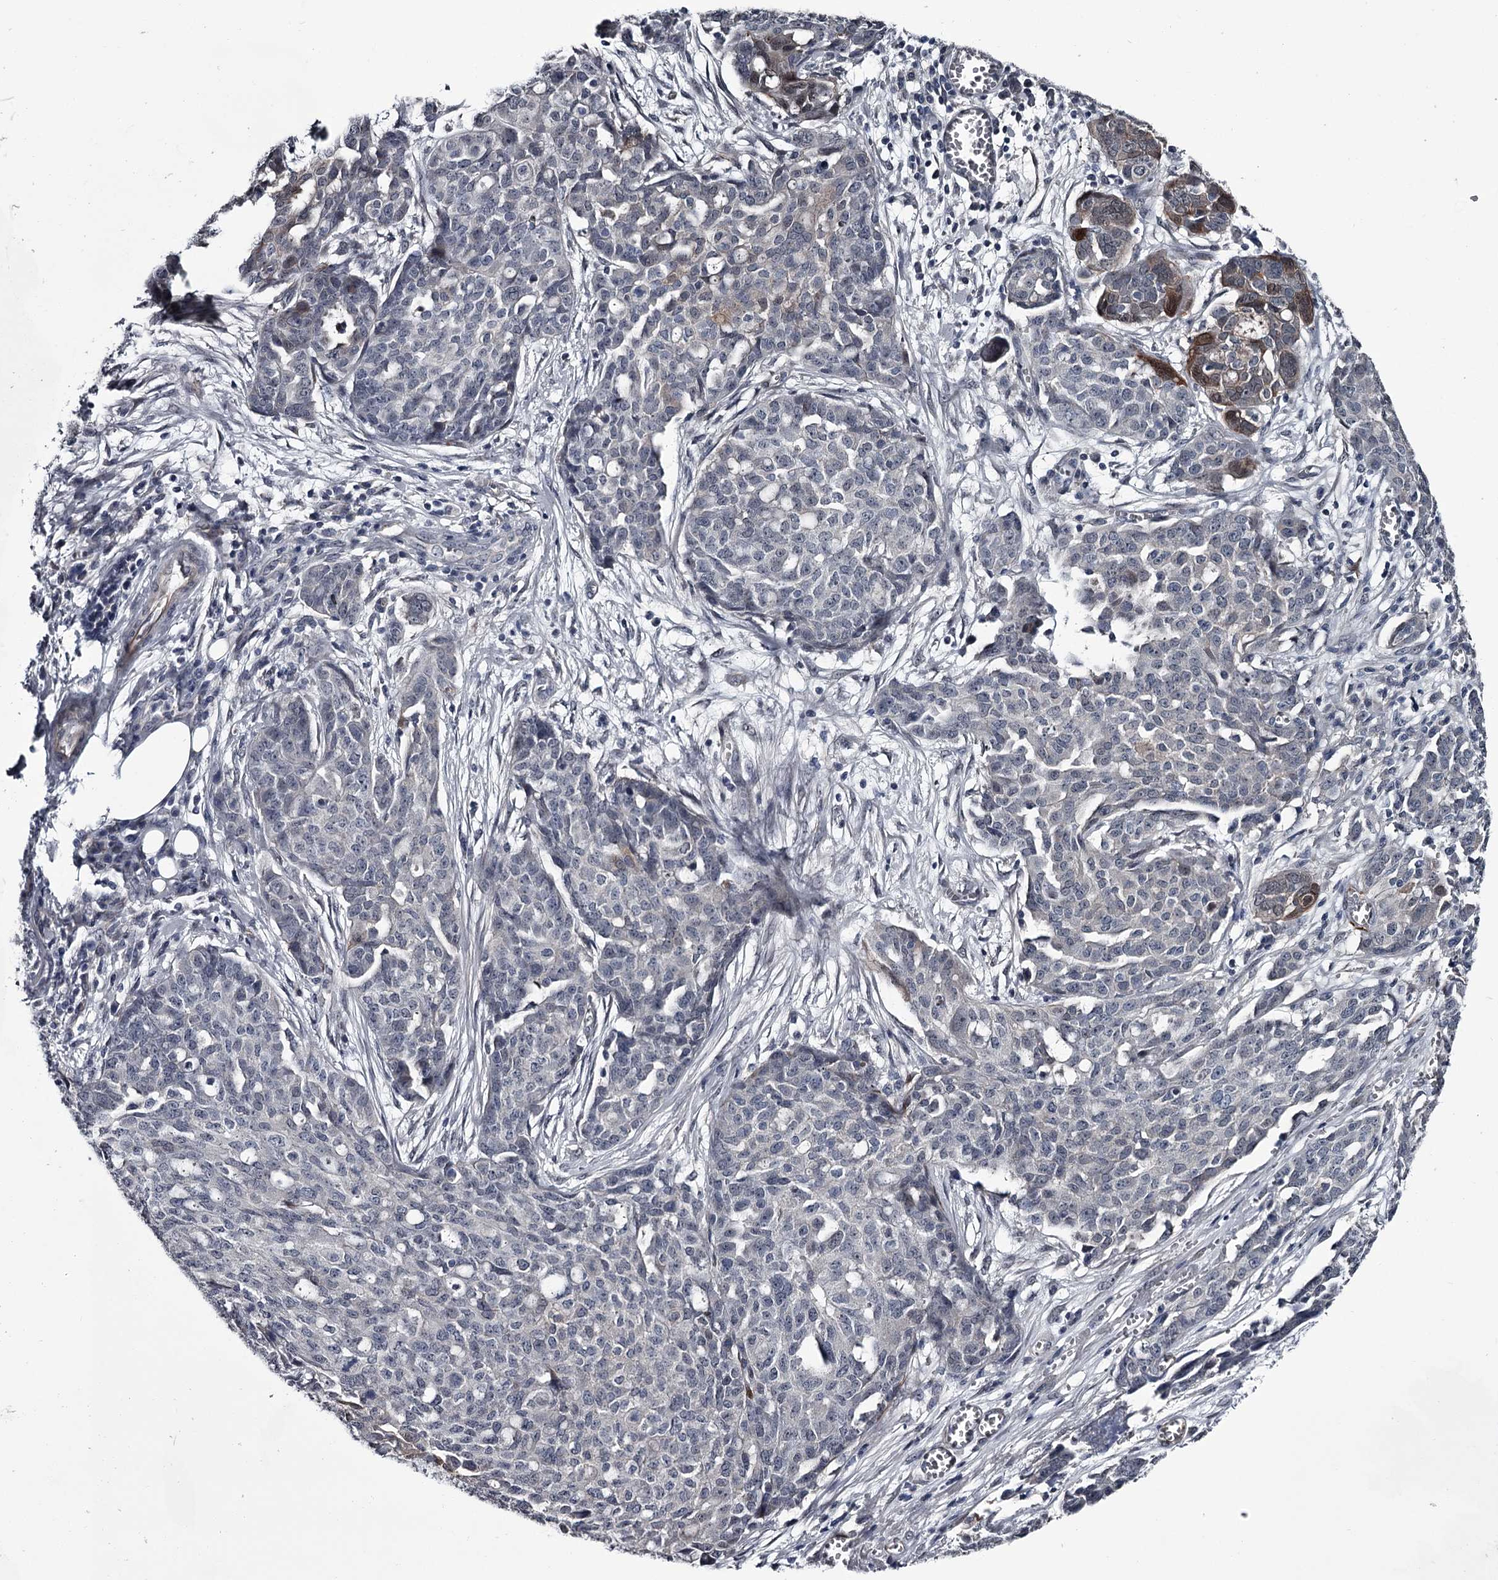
{"staining": {"intensity": "negative", "quantity": "none", "location": "none"}, "tissue": "ovarian cancer", "cell_type": "Tumor cells", "image_type": "cancer", "snomed": [{"axis": "morphology", "description": "Cystadenocarcinoma, serous, NOS"}, {"axis": "topography", "description": "Soft tissue"}, {"axis": "topography", "description": "Ovary"}], "caption": "Ovarian cancer (serous cystadenocarcinoma) was stained to show a protein in brown. There is no significant staining in tumor cells.", "gene": "PRPF40B", "patient": {"sex": "female", "age": 57}}